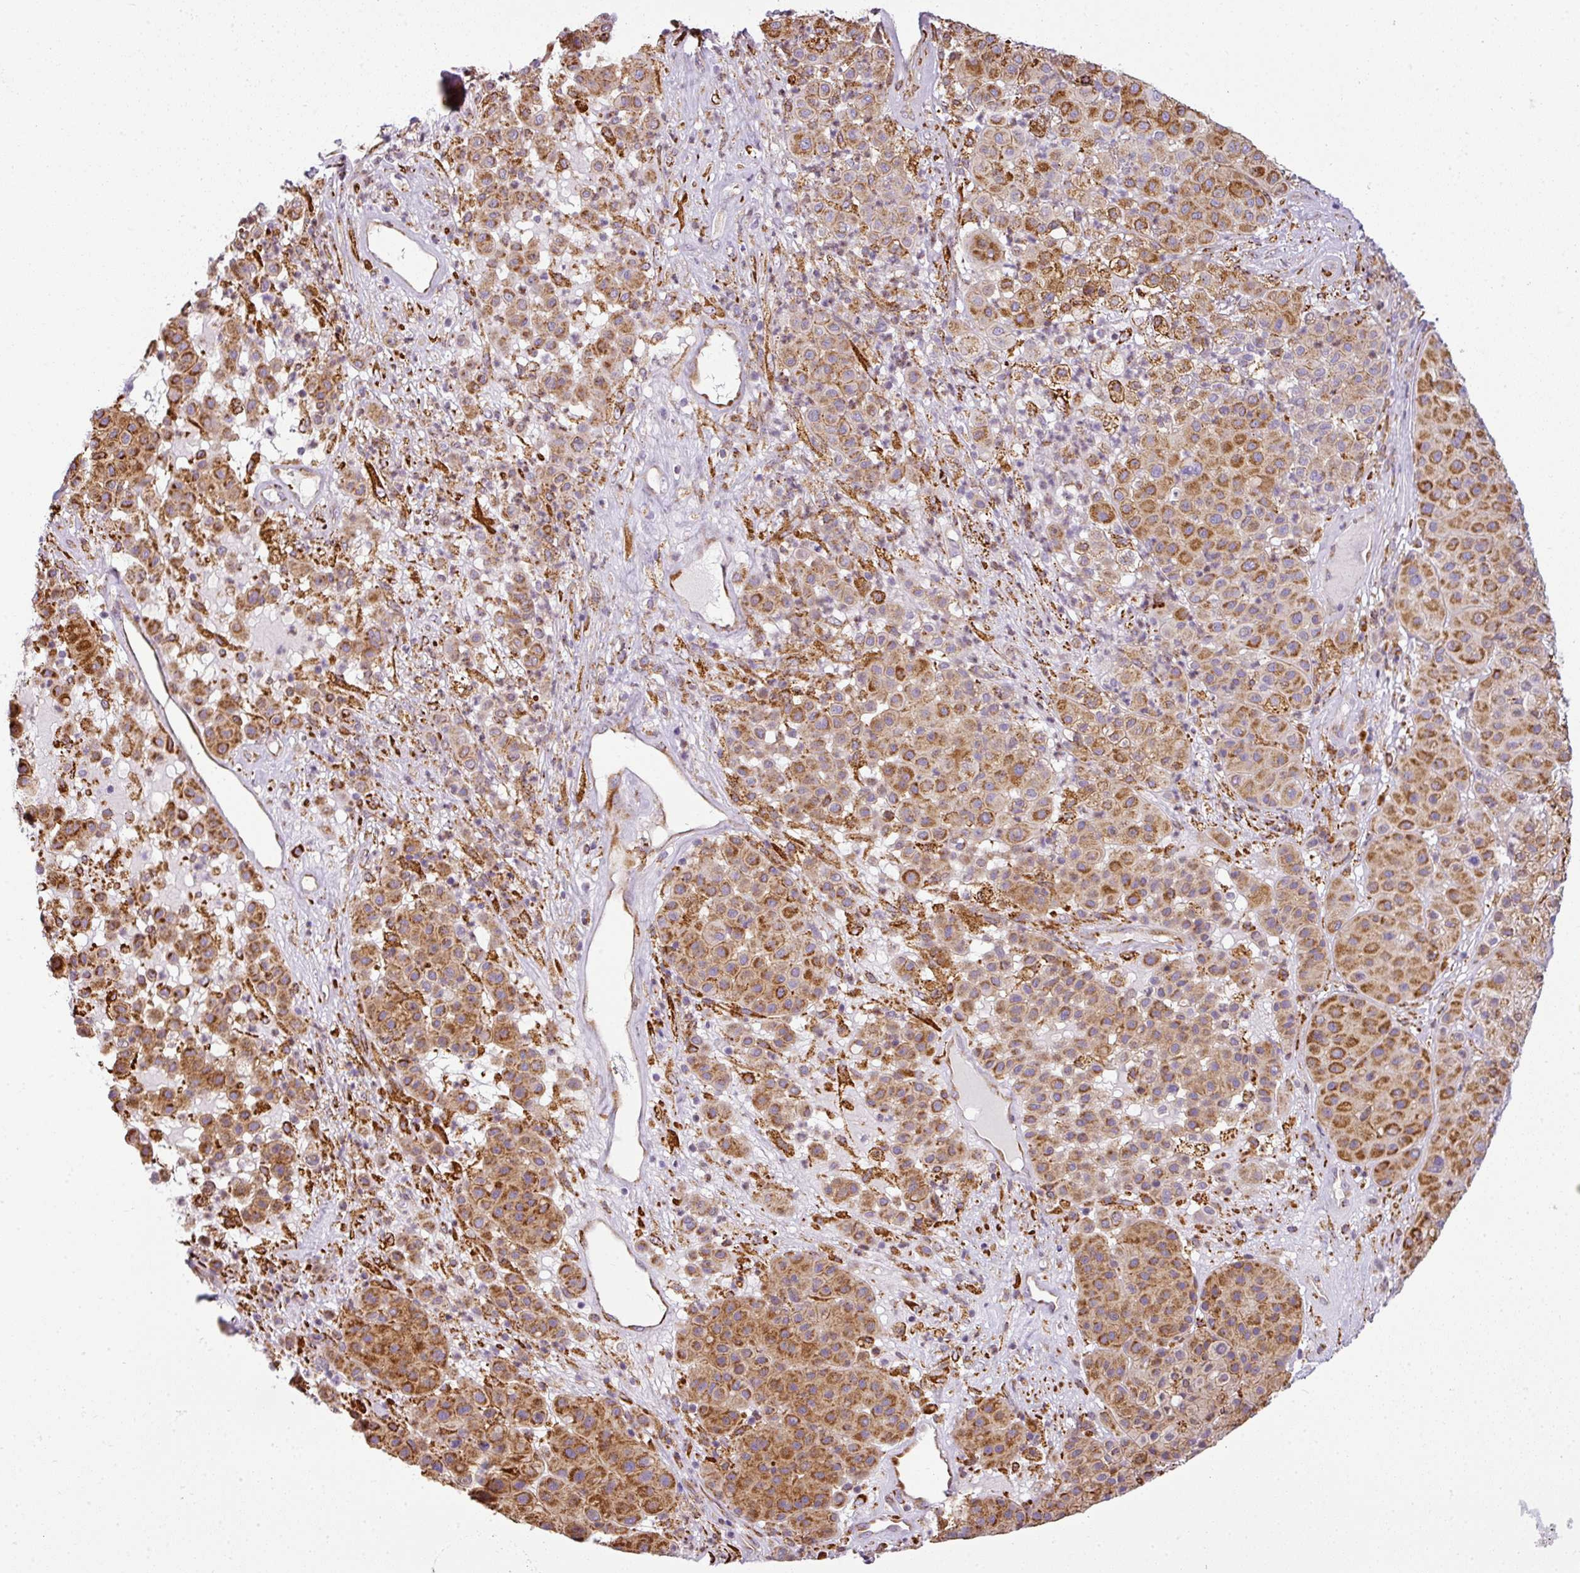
{"staining": {"intensity": "moderate", "quantity": ">75%", "location": "cytoplasmic/membranous"}, "tissue": "melanoma", "cell_type": "Tumor cells", "image_type": "cancer", "snomed": [{"axis": "morphology", "description": "Malignant melanoma, Metastatic site"}, {"axis": "topography", "description": "Smooth muscle"}], "caption": "Malignant melanoma (metastatic site) stained with DAB (3,3'-diaminobenzidine) immunohistochemistry (IHC) shows medium levels of moderate cytoplasmic/membranous staining in approximately >75% of tumor cells.", "gene": "ANKRD18A", "patient": {"sex": "male", "age": 41}}